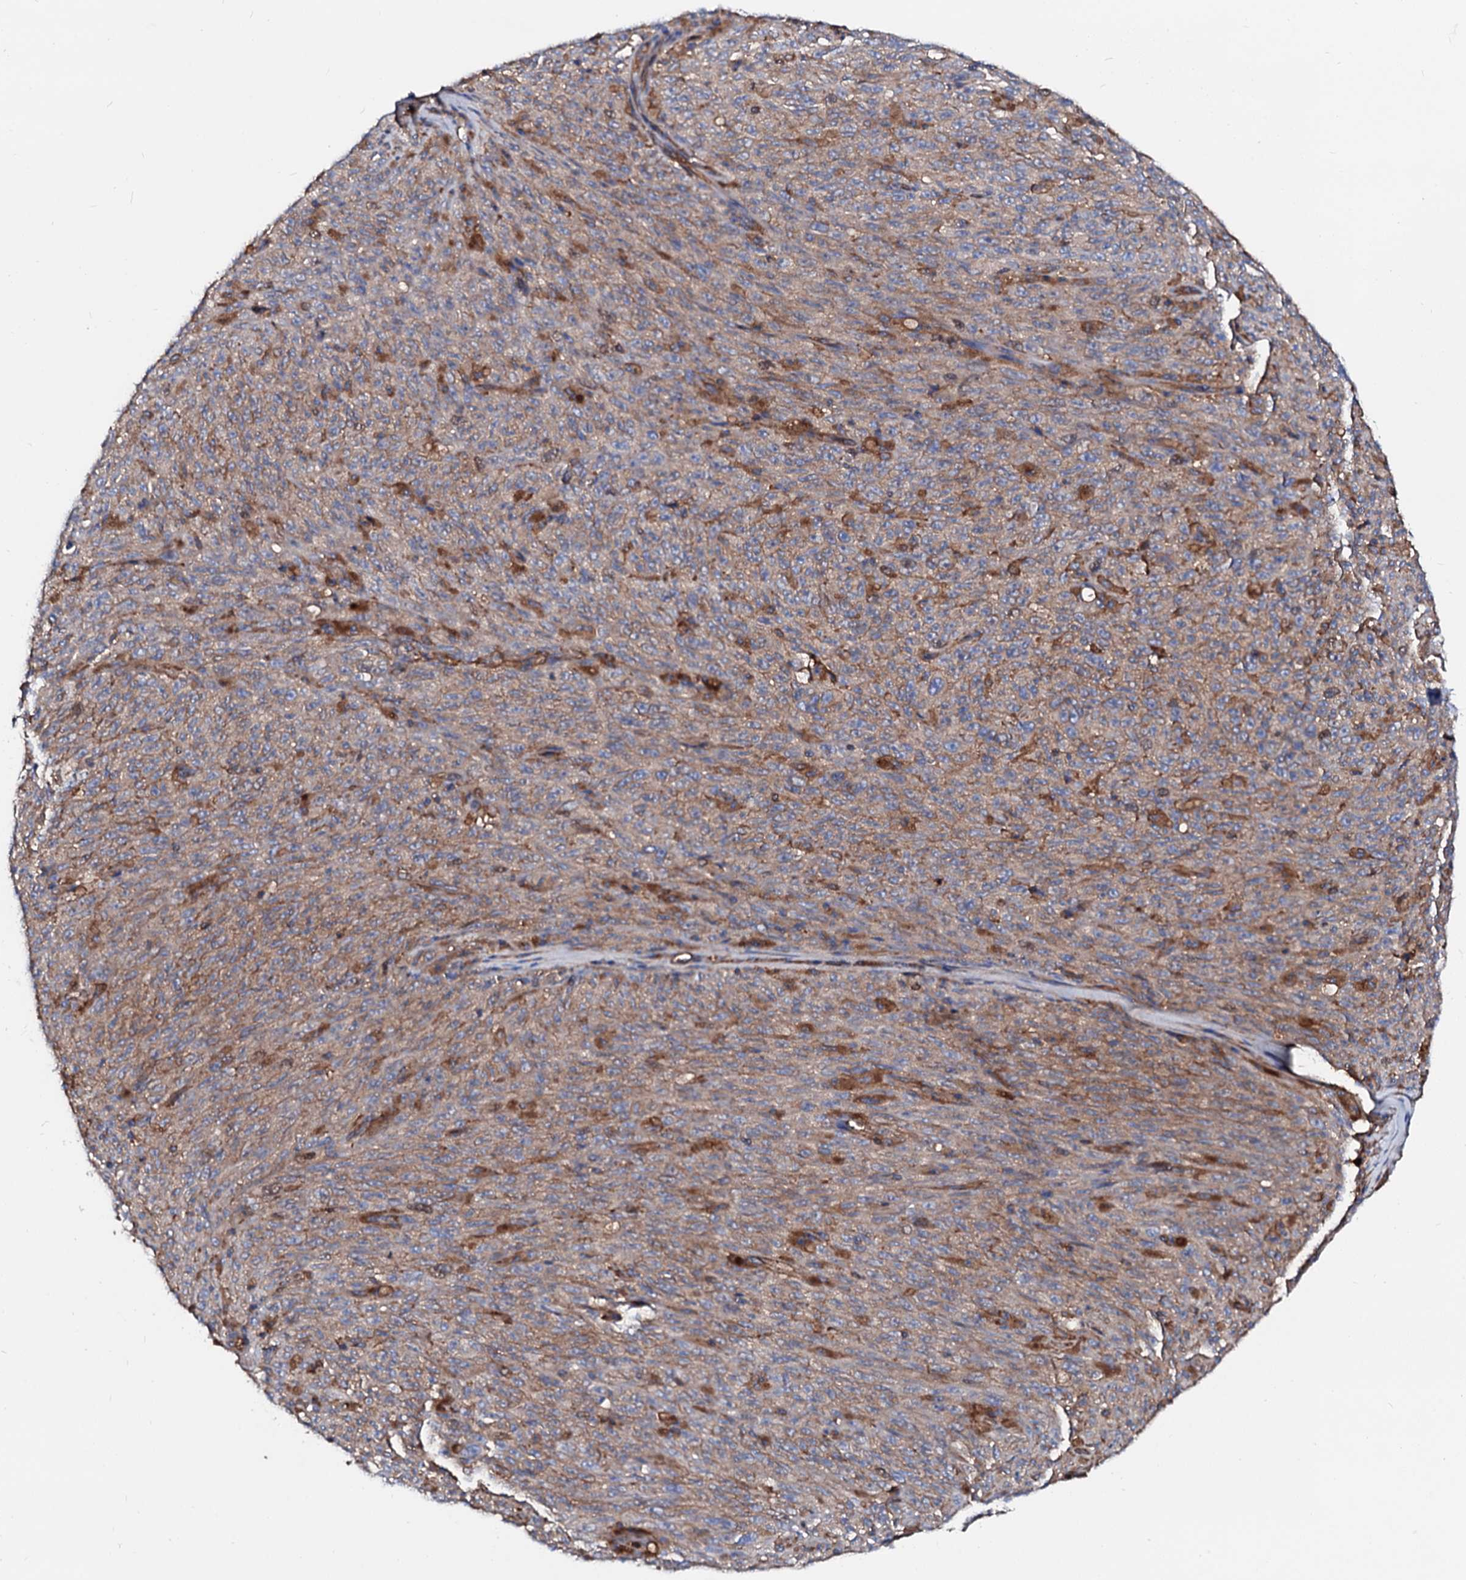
{"staining": {"intensity": "weak", "quantity": ">75%", "location": "cytoplasmic/membranous"}, "tissue": "melanoma", "cell_type": "Tumor cells", "image_type": "cancer", "snomed": [{"axis": "morphology", "description": "Malignant melanoma, NOS"}, {"axis": "topography", "description": "Skin"}], "caption": "DAB (3,3'-diaminobenzidine) immunohistochemical staining of melanoma reveals weak cytoplasmic/membranous protein expression in about >75% of tumor cells. The staining was performed using DAB to visualize the protein expression in brown, while the nuclei were stained in blue with hematoxylin (Magnification: 20x).", "gene": "CSKMT", "patient": {"sex": "female", "age": 82}}